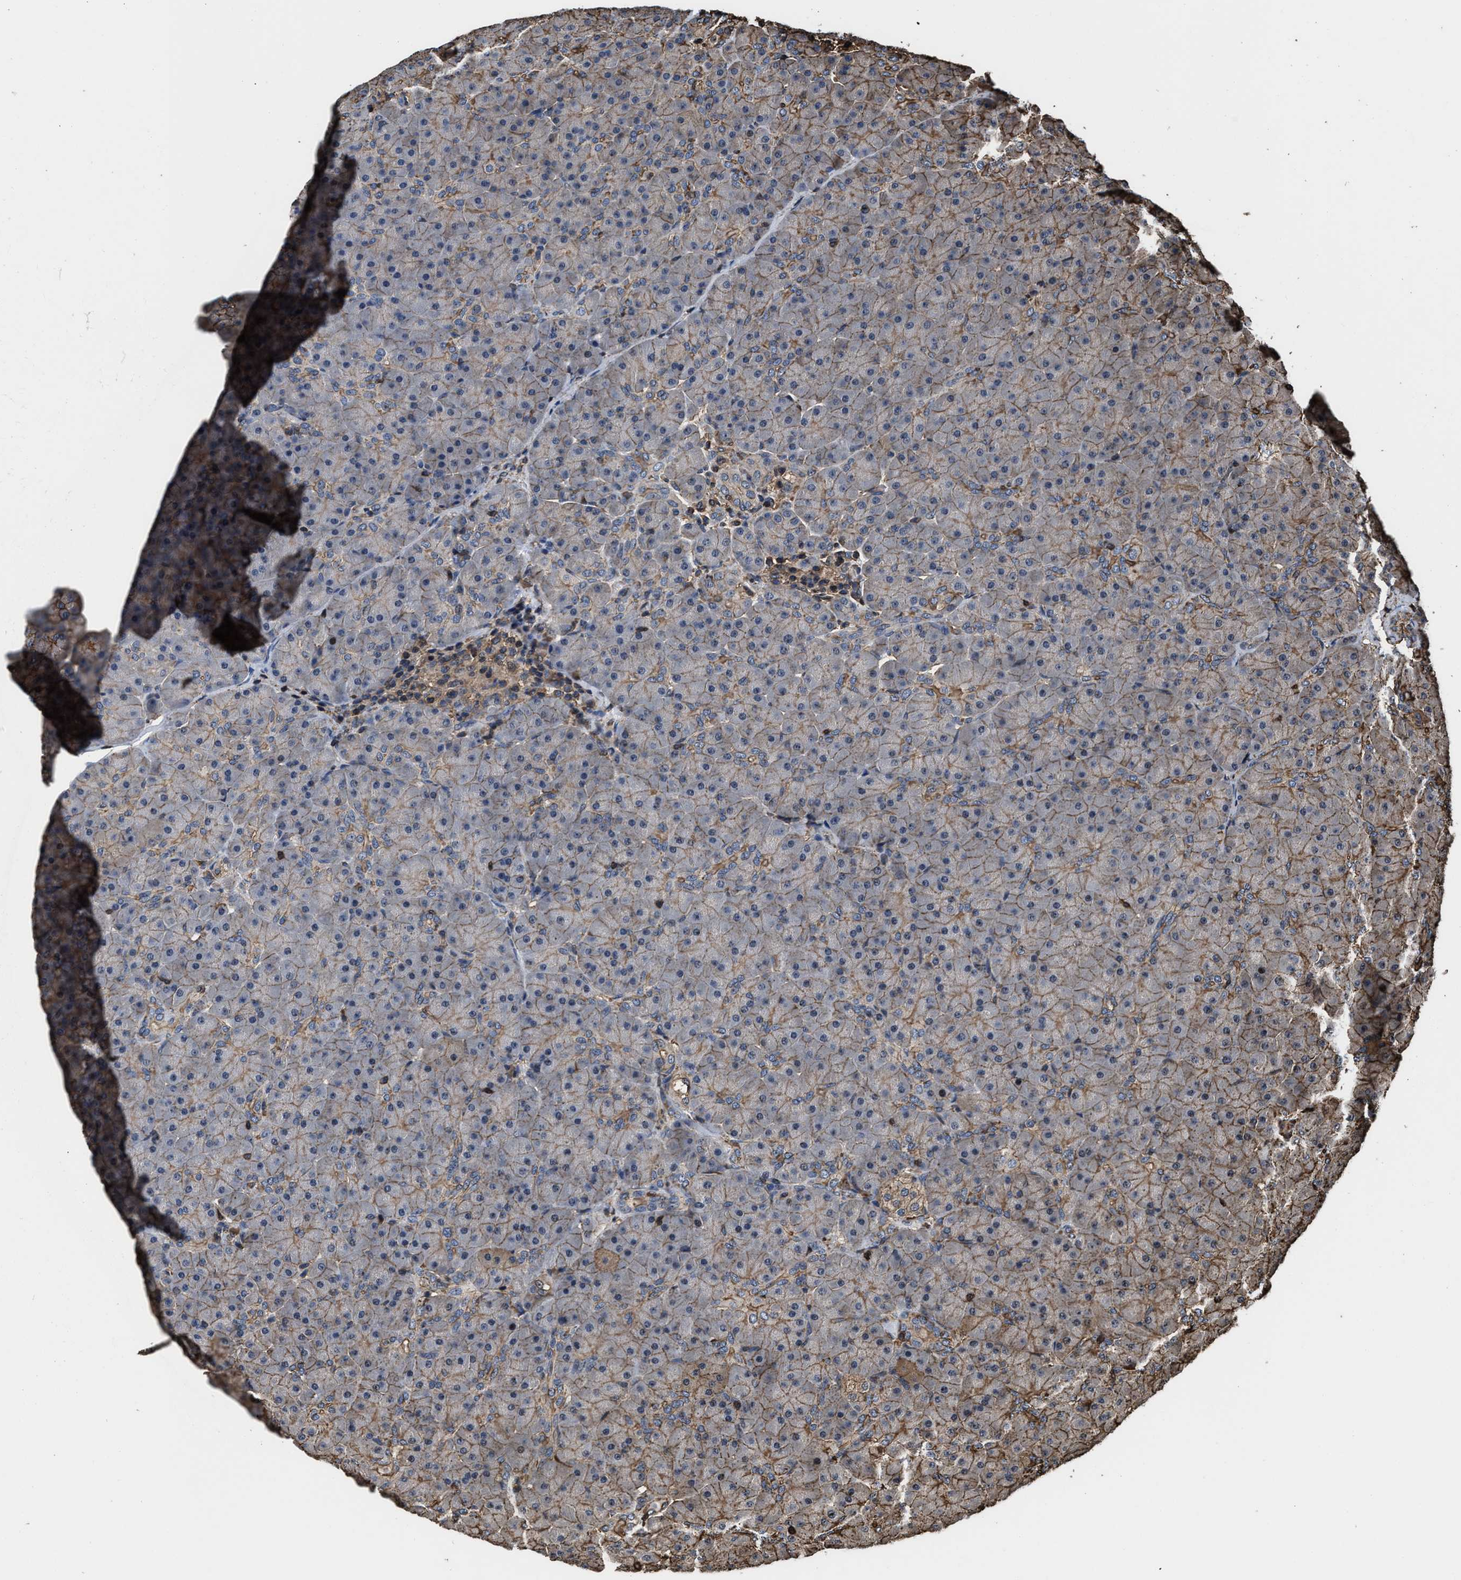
{"staining": {"intensity": "weak", "quantity": ">75%", "location": "cytoplasmic/membranous"}, "tissue": "pancreas", "cell_type": "Exocrine glandular cells", "image_type": "normal", "snomed": [{"axis": "morphology", "description": "Normal tissue, NOS"}, {"axis": "topography", "description": "Pancreas"}], "caption": "The image demonstrates a brown stain indicating the presence of a protein in the cytoplasmic/membranous of exocrine glandular cells in pancreas.", "gene": "KBTBD2", "patient": {"sex": "male", "age": 66}}